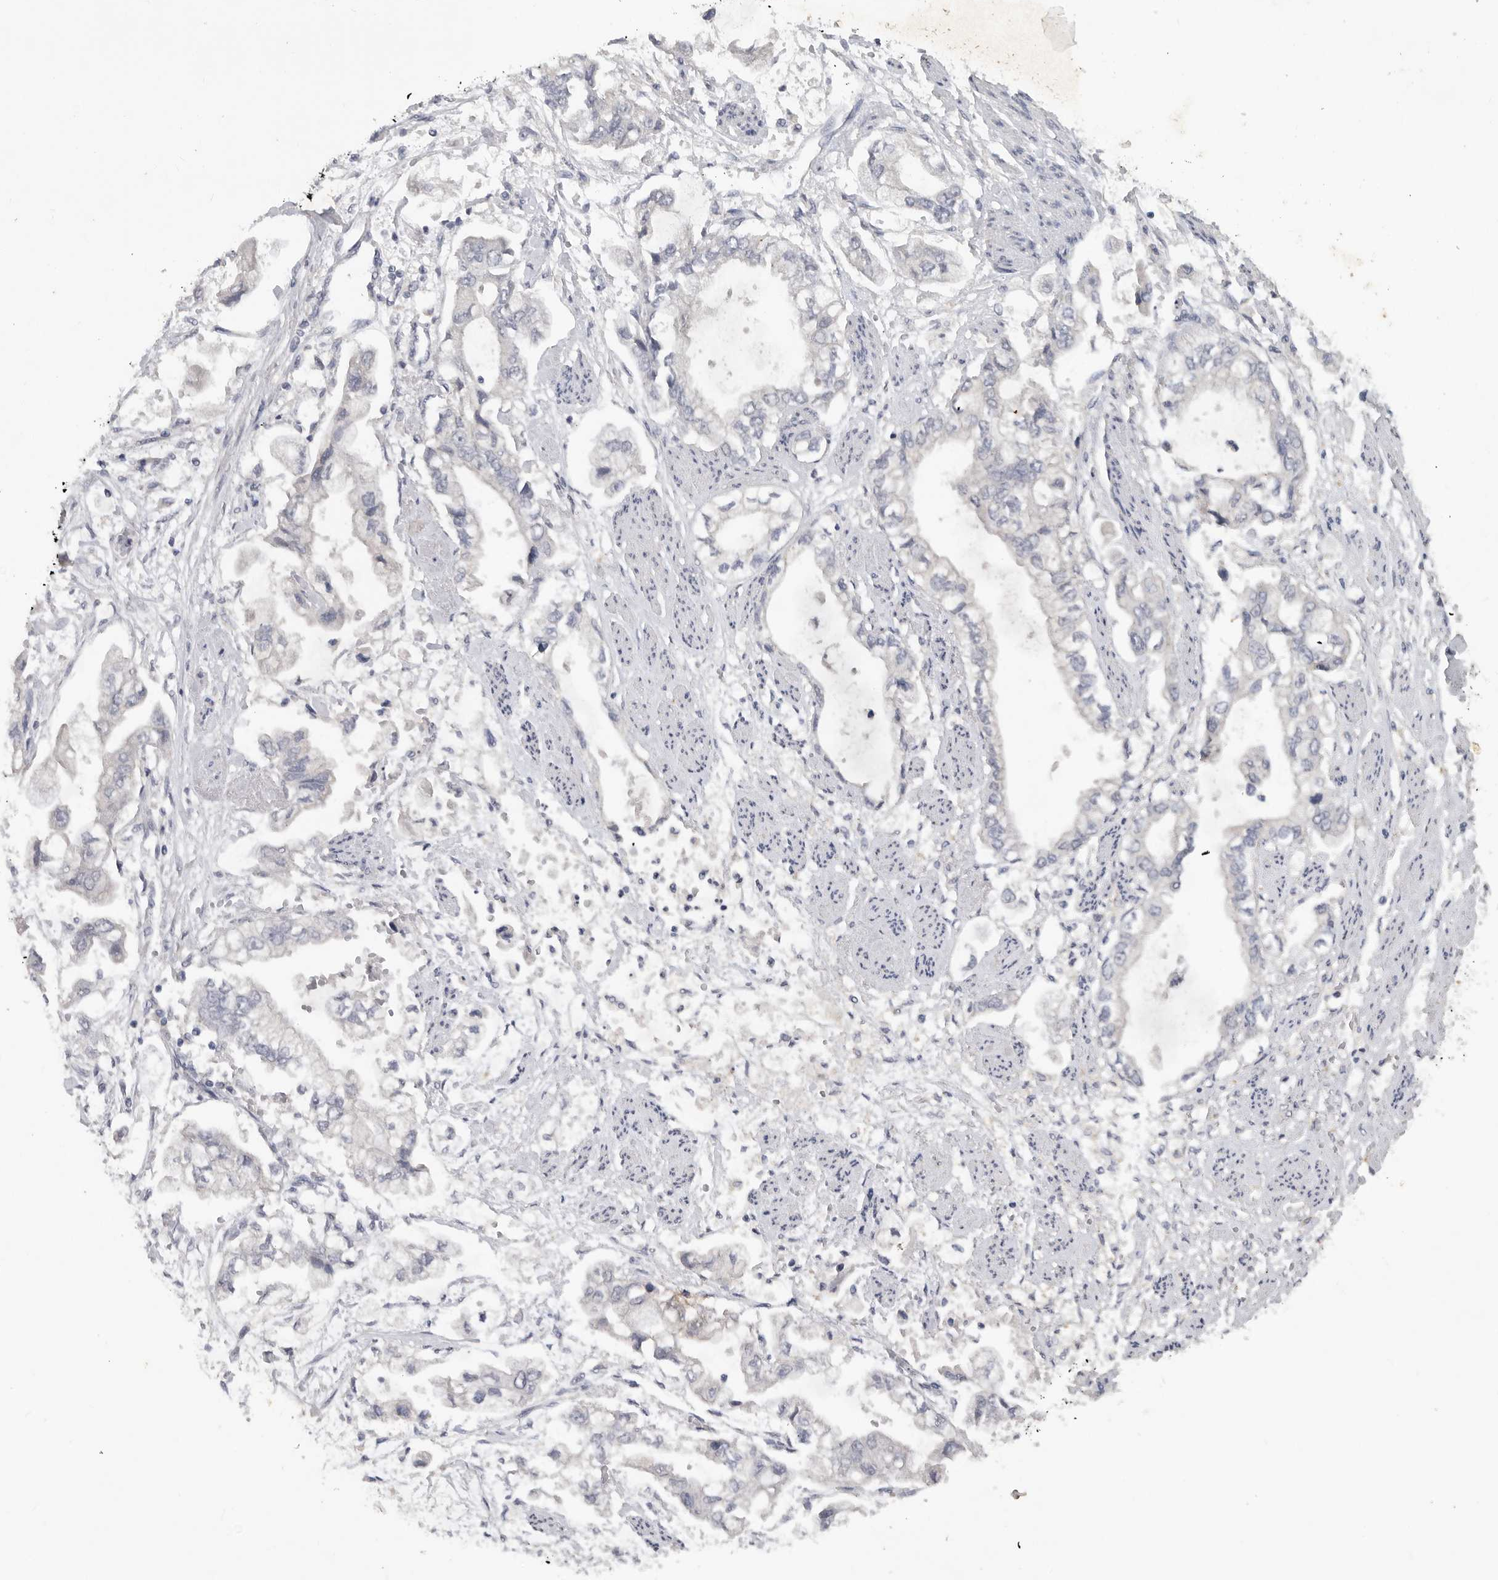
{"staining": {"intensity": "negative", "quantity": "none", "location": "none"}, "tissue": "stomach cancer", "cell_type": "Tumor cells", "image_type": "cancer", "snomed": [{"axis": "morphology", "description": "Adenocarcinoma, NOS"}, {"axis": "topography", "description": "Stomach"}], "caption": "Protein analysis of stomach adenocarcinoma displays no significant expression in tumor cells. (DAB (3,3'-diaminobenzidine) immunohistochemistry (IHC) with hematoxylin counter stain).", "gene": "REG4", "patient": {"sex": "male", "age": 62}}